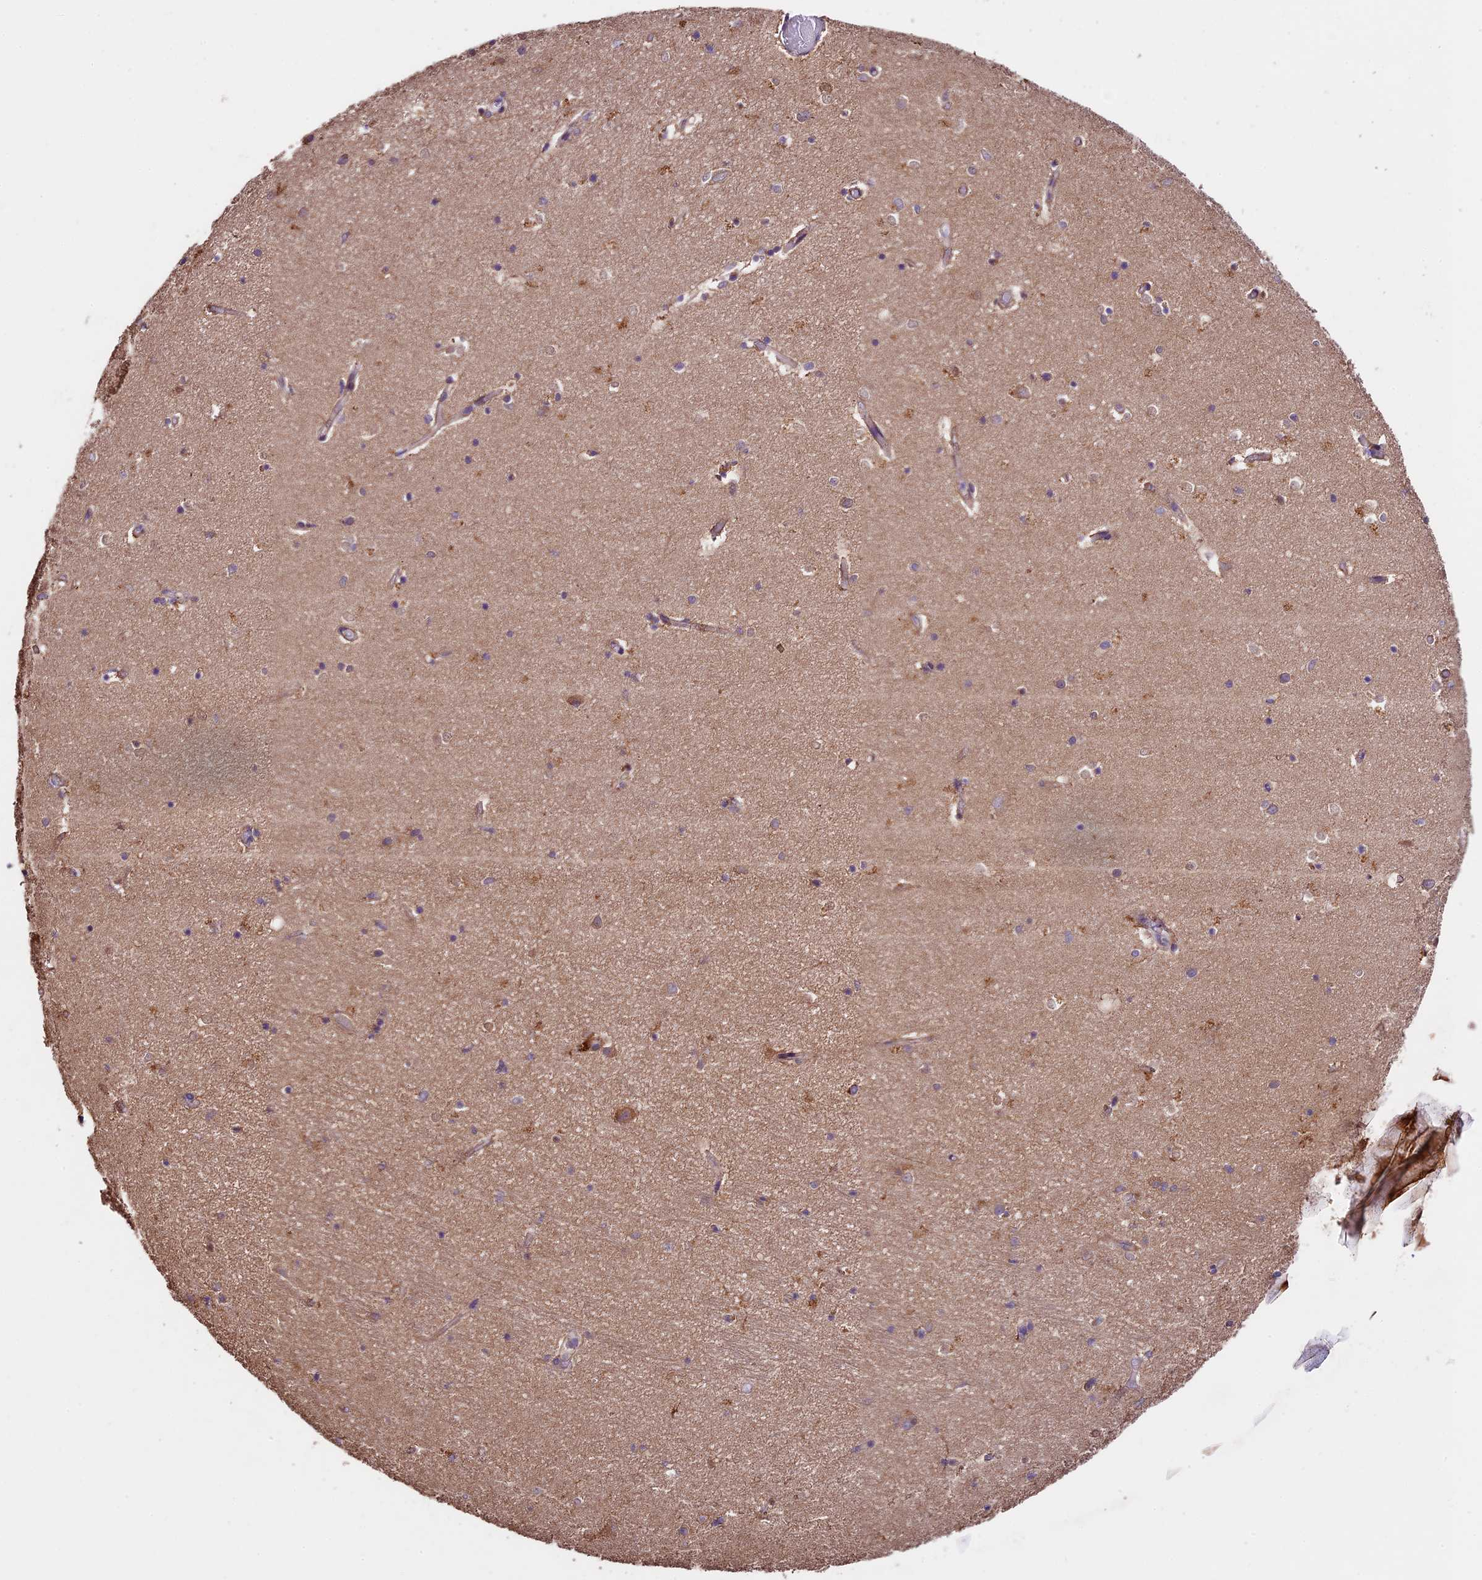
{"staining": {"intensity": "weak", "quantity": "<25%", "location": "cytoplasmic/membranous,nuclear"}, "tissue": "hippocampus", "cell_type": "Glial cells", "image_type": "normal", "snomed": [{"axis": "morphology", "description": "Normal tissue, NOS"}, {"axis": "topography", "description": "Hippocampus"}], "caption": "The IHC image has no significant expression in glial cells of hippocampus. (DAB (3,3'-diaminobenzidine) IHC with hematoxylin counter stain).", "gene": "SBNO2", "patient": {"sex": "female", "age": 64}}